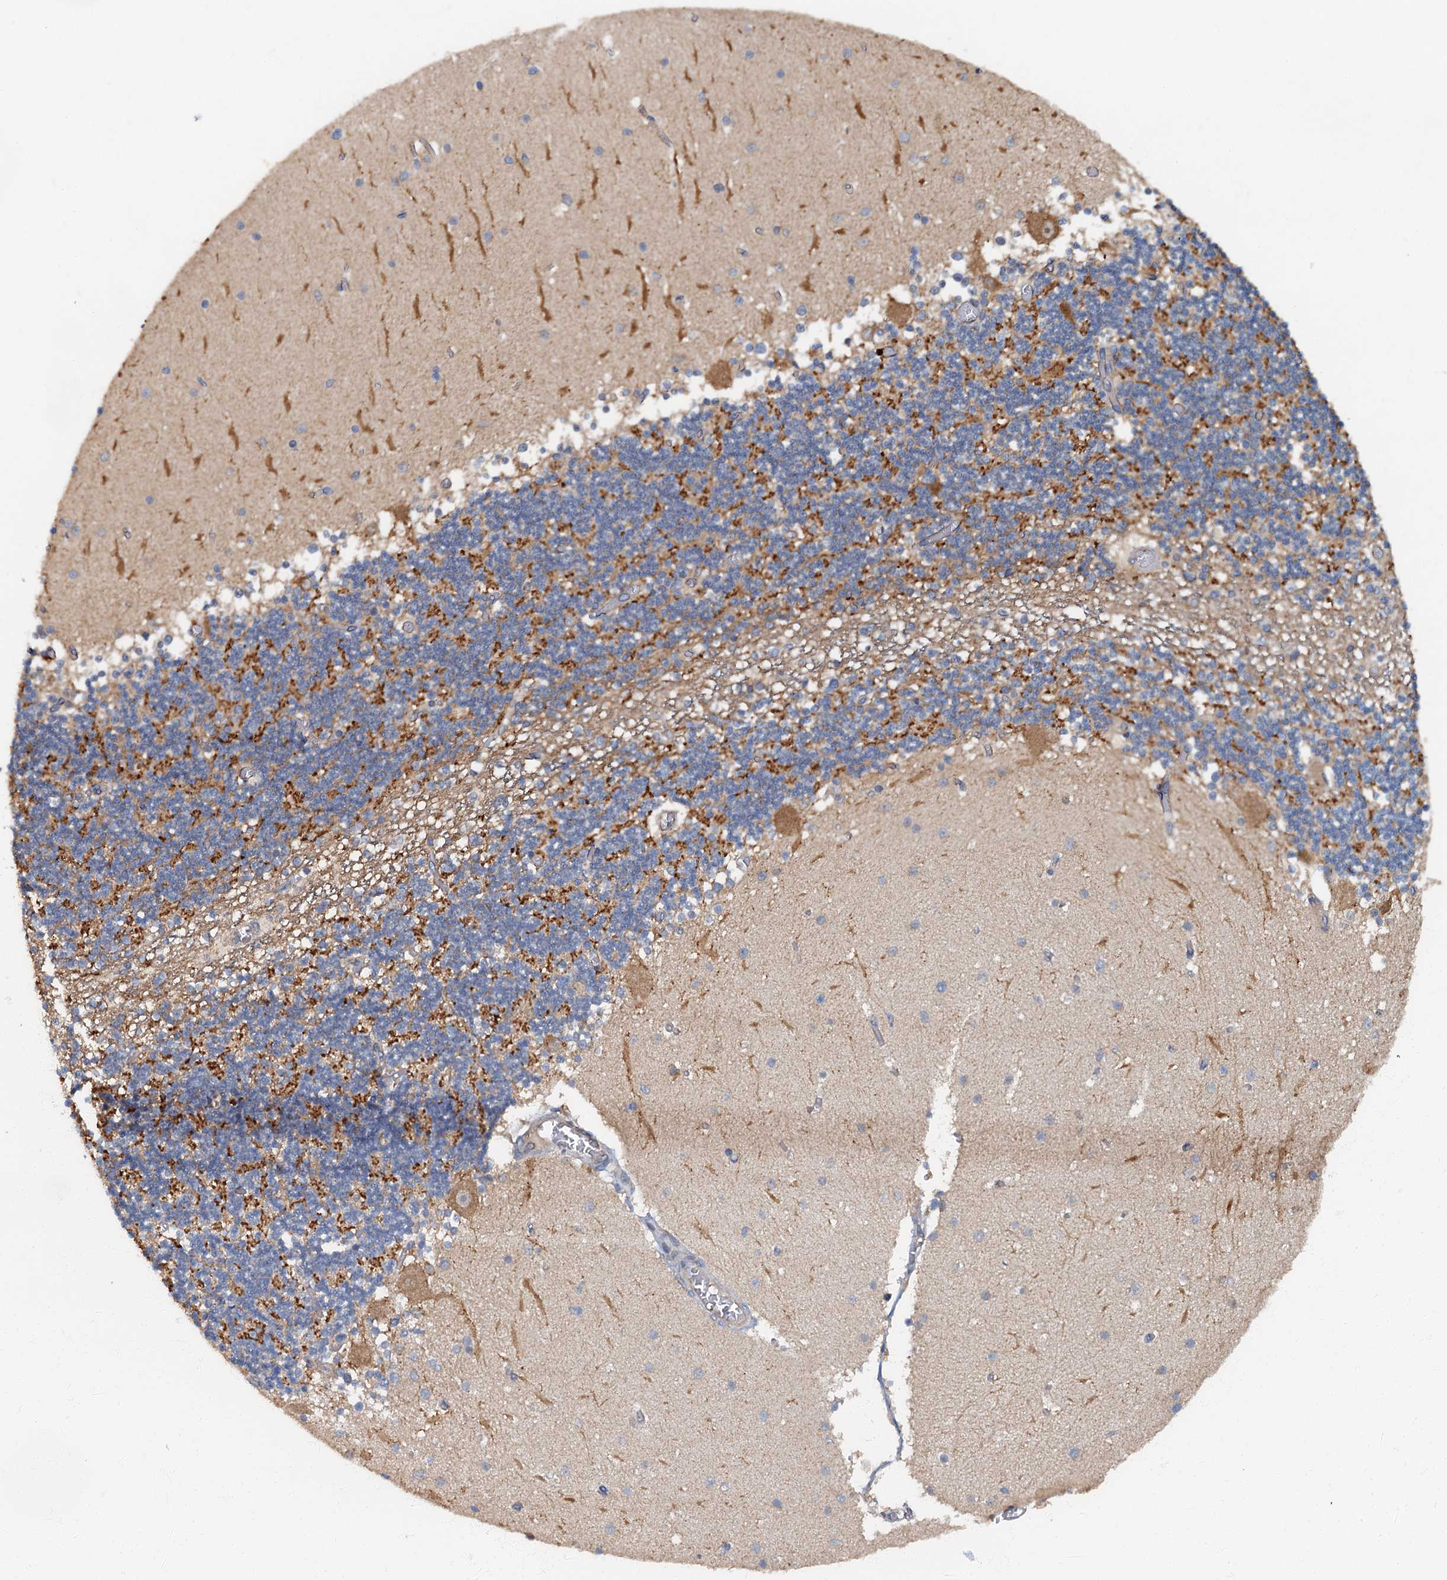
{"staining": {"intensity": "strong", "quantity": ">75%", "location": "cytoplasmic/membranous"}, "tissue": "cerebellum", "cell_type": "Cells in granular layer", "image_type": "normal", "snomed": [{"axis": "morphology", "description": "Normal tissue, NOS"}, {"axis": "topography", "description": "Cerebellum"}], "caption": "Strong cytoplasmic/membranous positivity for a protein is seen in about >75% of cells in granular layer of unremarkable cerebellum using immunohistochemistry.", "gene": "ARL11", "patient": {"sex": "female", "age": 28}}